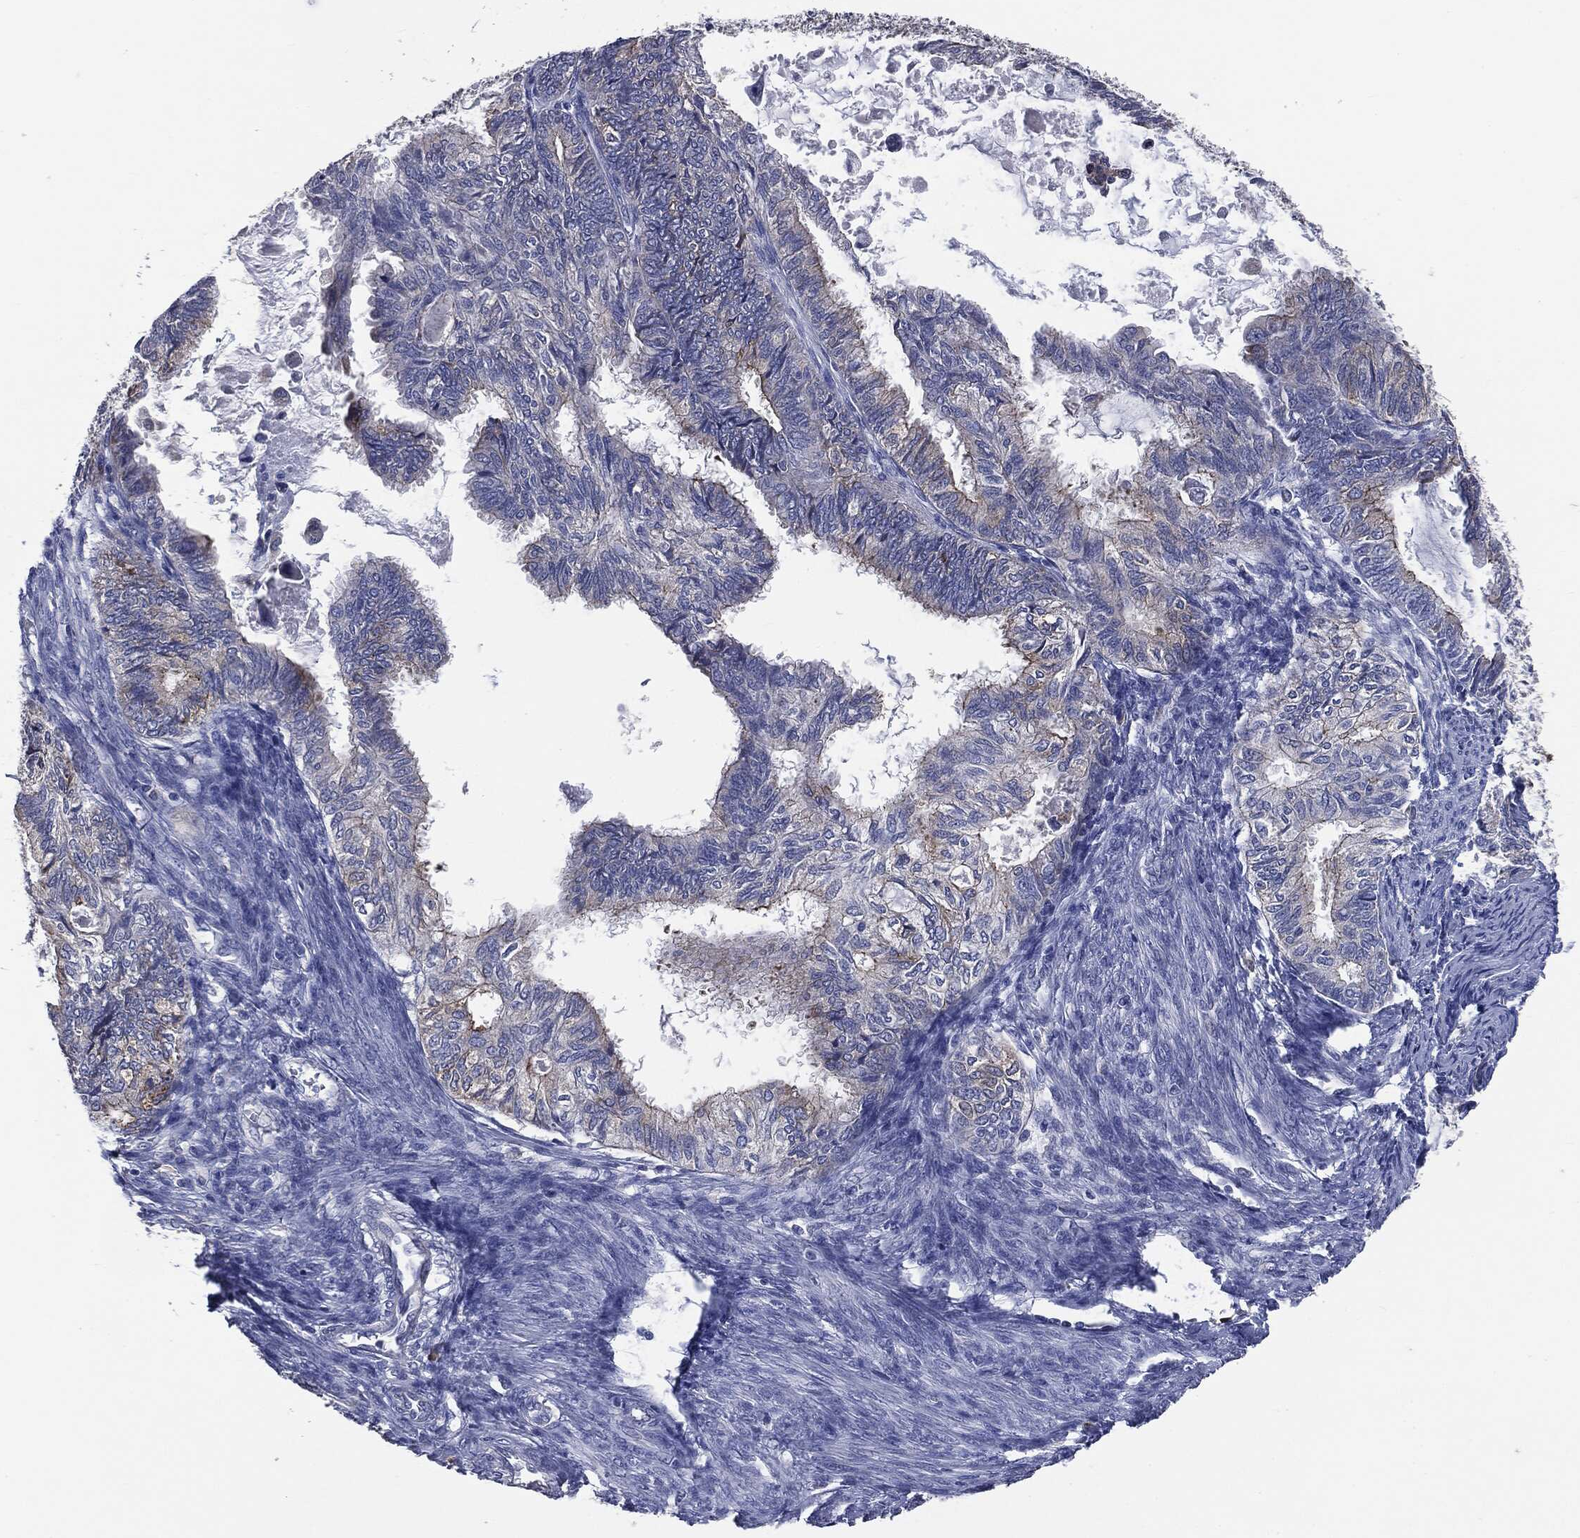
{"staining": {"intensity": "moderate", "quantity": "<25%", "location": "cytoplasmic/membranous"}, "tissue": "endometrial cancer", "cell_type": "Tumor cells", "image_type": "cancer", "snomed": [{"axis": "morphology", "description": "Adenocarcinoma, NOS"}, {"axis": "topography", "description": "Endometrium"}], "caption": "A brown stain highlights moderate cytoplasmic/membranous expression of a protein in human adenocarcinoma (endometrial) tumor cells.", "gene": "PTGS2", "patient": {"sex": "female", "age": 86}}